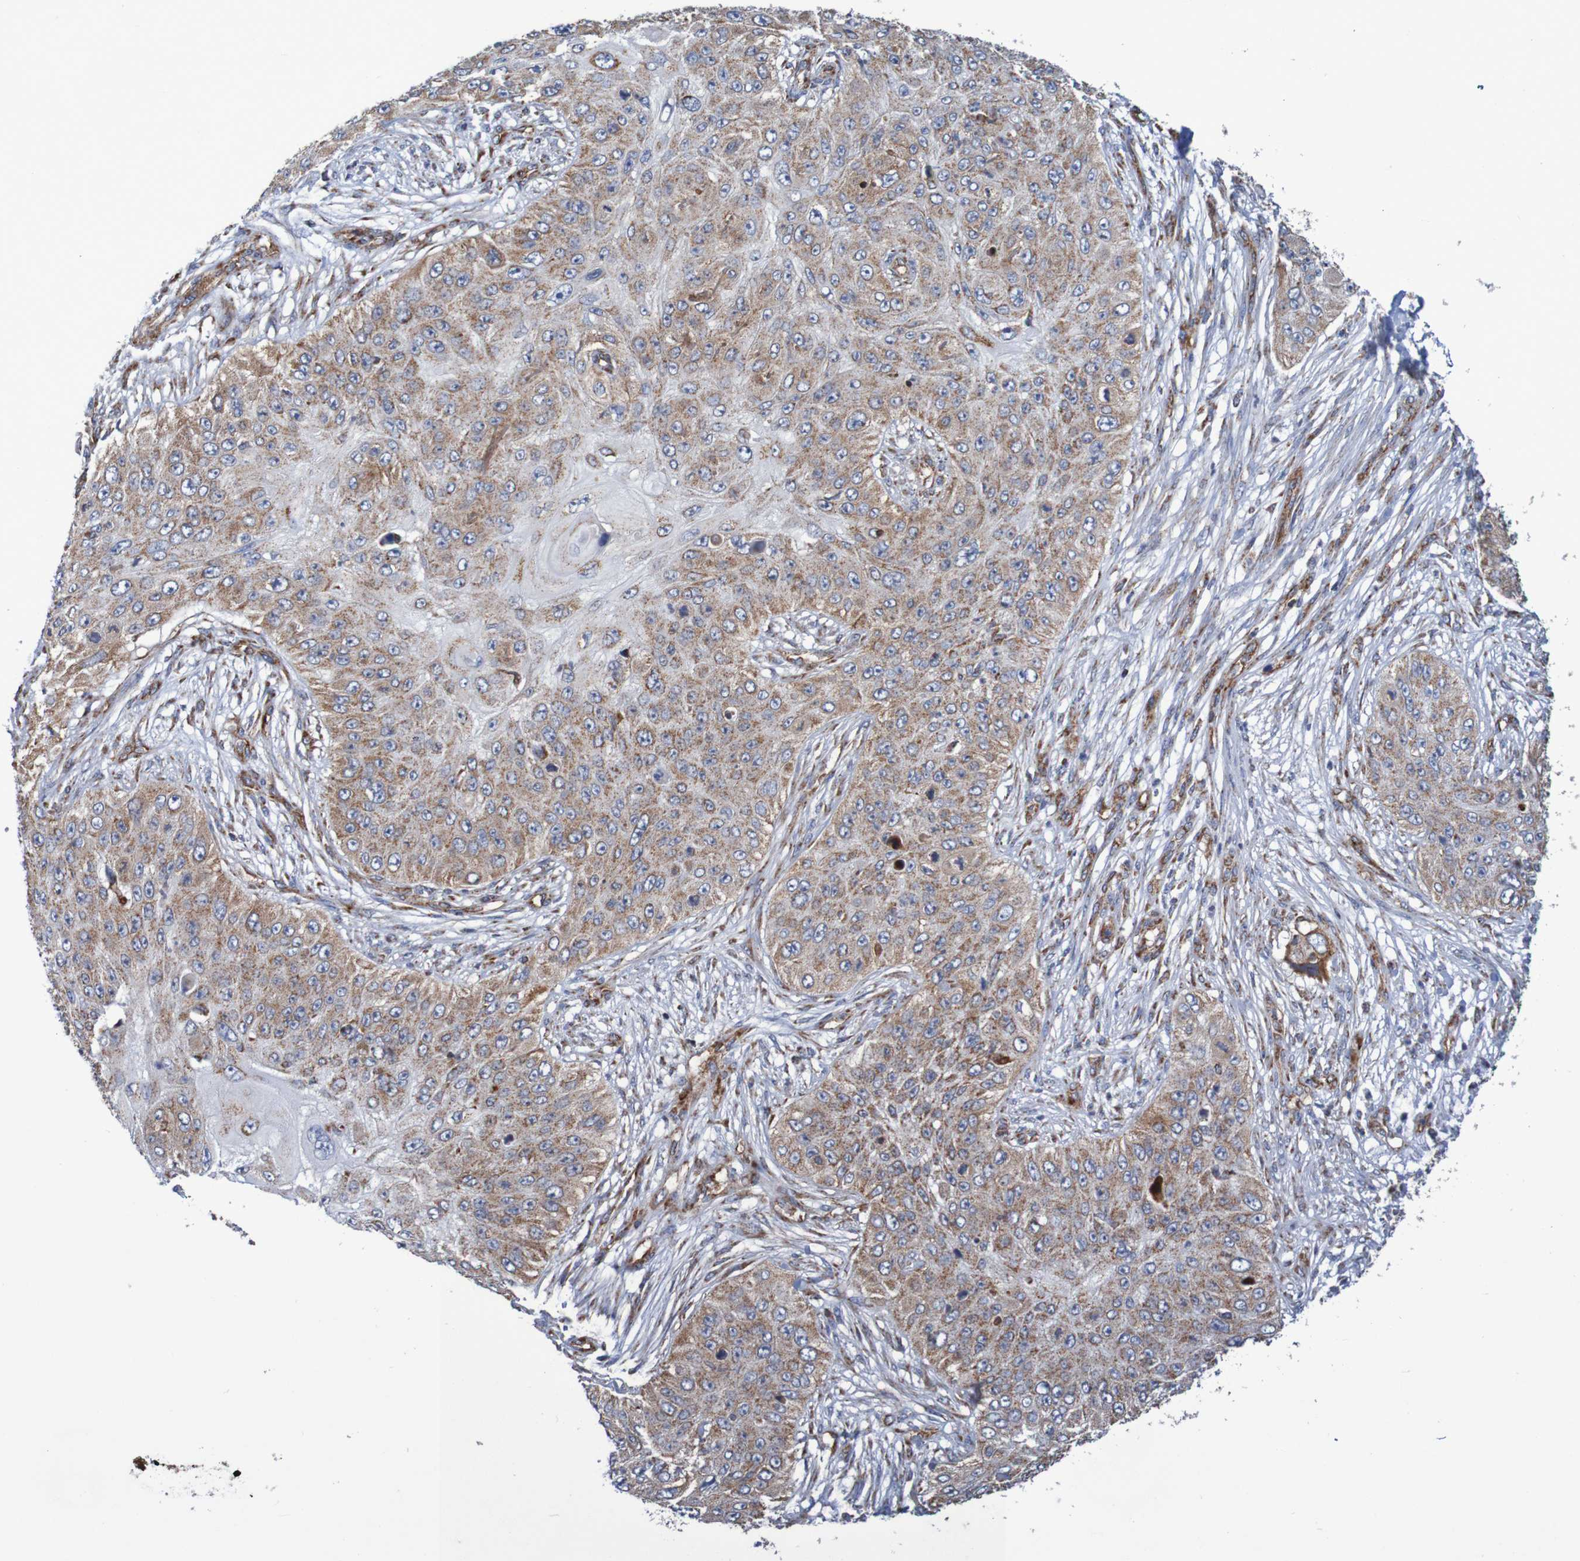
{"staining": {"intensity": "moderate", "quantity": ">75%", "location": "cytoplasmic/membranous"}, "tissue": "skin cancer", "cell_type": "Tumor cells", "image_type": "cancer", "snomed": [{"axis": "morphology", "description": "Squamous cell carcinoma, NOS"}, {"axis": "topography", "description": "Skin"}], "caption": "About >75% of tumor cells in skin cancer display moderate cytoplasmic/membranous protein staining as visualized by brown immunohistochemical staining.", "gene": "MMEL1", "patient": {"sex": "female", "age": 80}}